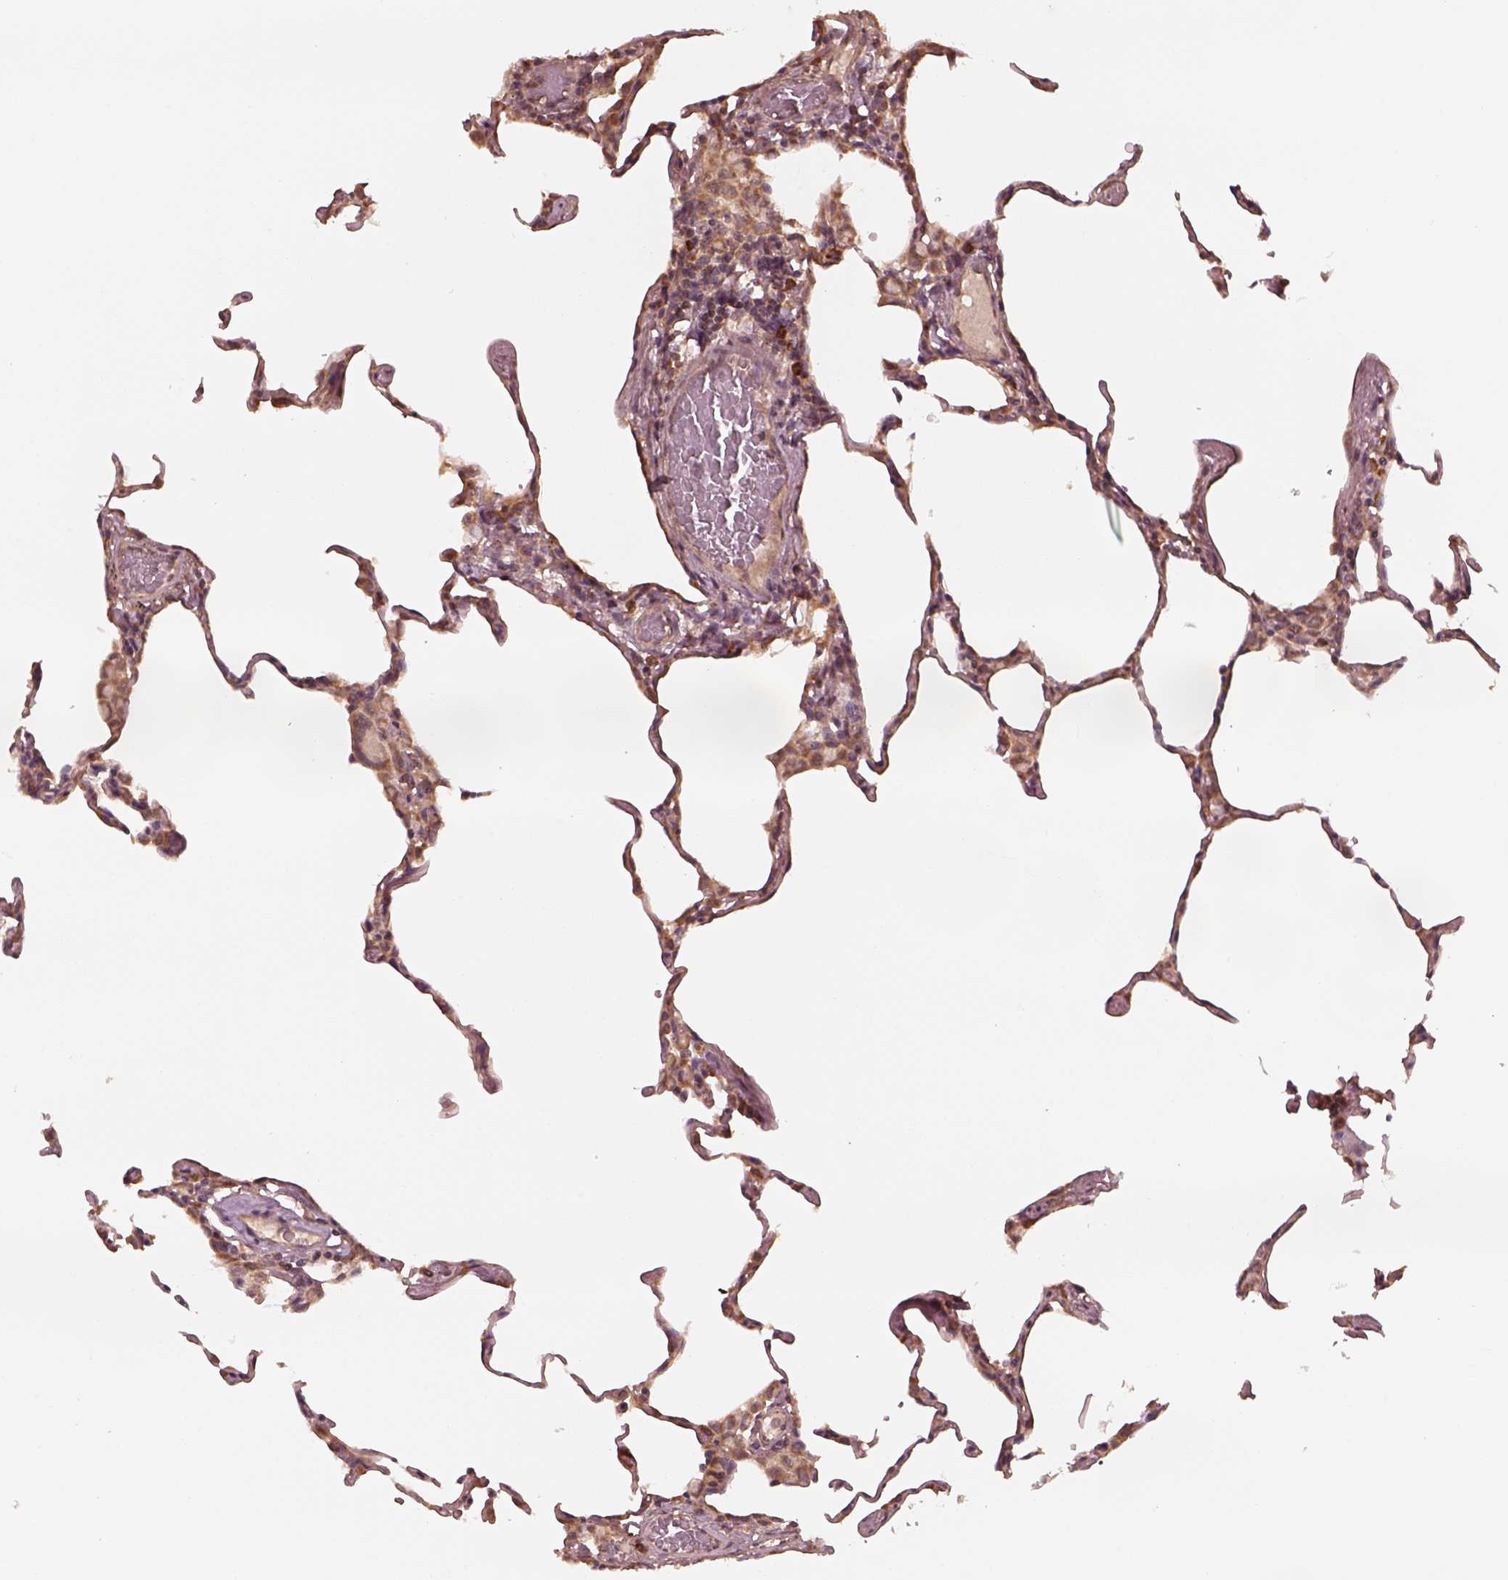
{"staining": {"intensity": "moderate", "quantity": "25%-75%", "location": "cytoplasmic/membranous"}, "tissue": "lung", "cell_type": "Alveolar cells", "image_type": "normal", "snomed": [{"axis": "morphology", "description": "Normal tissue, NOS"}, {"axis": "topography", "description": "Lung"}], "caption": "Moderate cytoplasmic/membranous staining for a protein is present in approximately 25%-75% of alveolar cells of unremarkable lung using IHC.", "gene": "RPS5", "patient": {"sex": "female", "age": 57}}